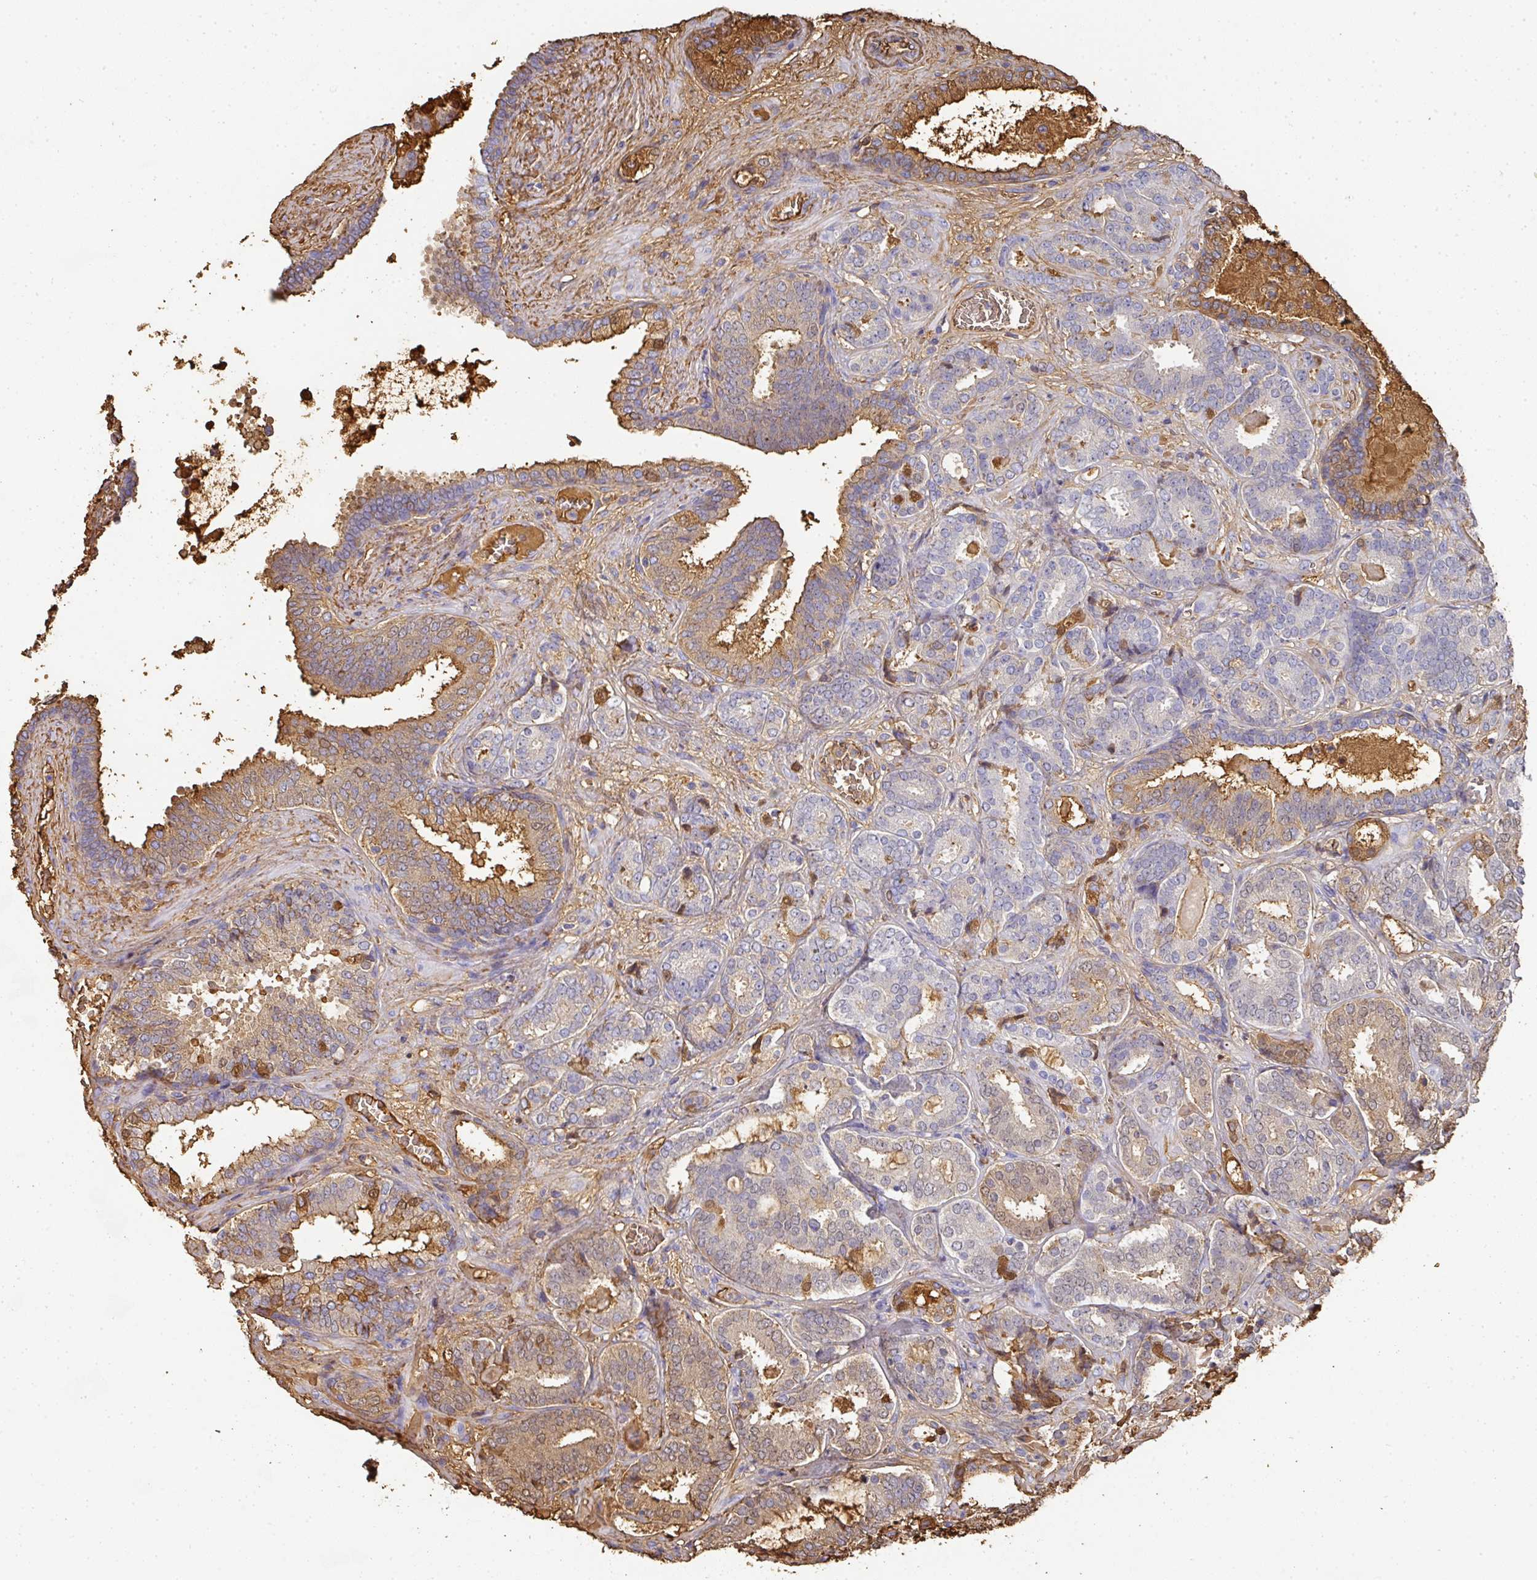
{"staining": {"intensity": "strong", "quantity": "<25%", "location": "cytoplasmic/membranous"}, "tissue": "prostate cancer", "cell_type": "Tumor cells", "image_type": "cancer", "snomed": [{"axis": "morphology", "description": "Adenocarcinoma, High grade"}, {"axis": "topography", "description": "Prostate"}], "caption": "Immunohistochemical staining of human prostate cancer exhibits strong cytoplasmic/membranous protein staining in about <25% of tumor cells. Using DAB (brown) and hematoxylin (blue) stains, captured at high magnification using brightfield microscopy.", "gene": "ALB", "patient": {"sex": "male", "age": 65}}